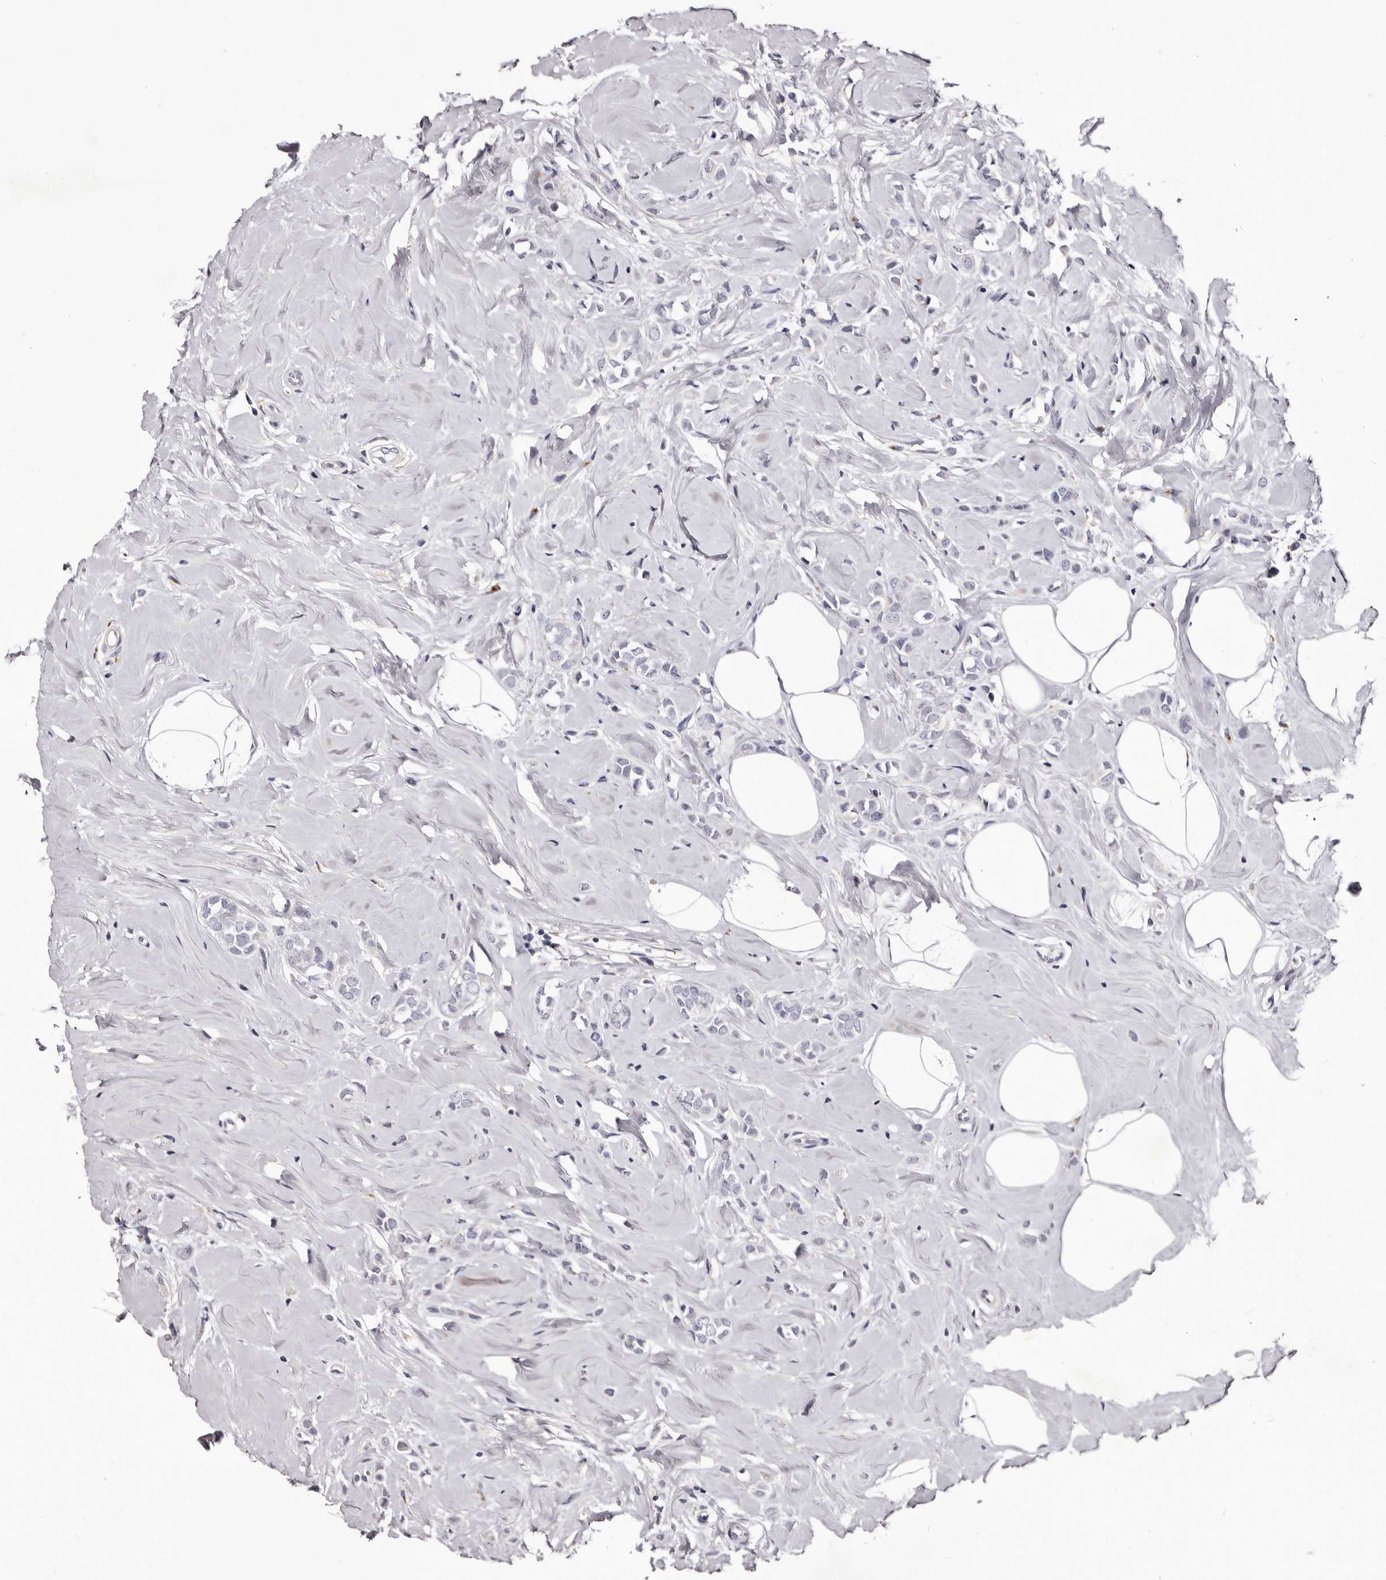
{"staining": {"intensity": "negative", "quantity": "none", "location": "none"}, "tissue": "breast cancer", "cell_type": "Tumor cells", "image_type": "cancer", "snomed": [{"axis": "morphology", "description": "Lobular carcinoma"}, {"axis": "topography", "description": "Breast"}], "caption": "DAB immunohistochemical staining of breast cancer demonstrates no significant positivity in tumor cells. (Brightfield microscopy of DAB IHC at high magnification).", "gene": "AUNIP", "patient": {"sex": "female", "age": 47}}